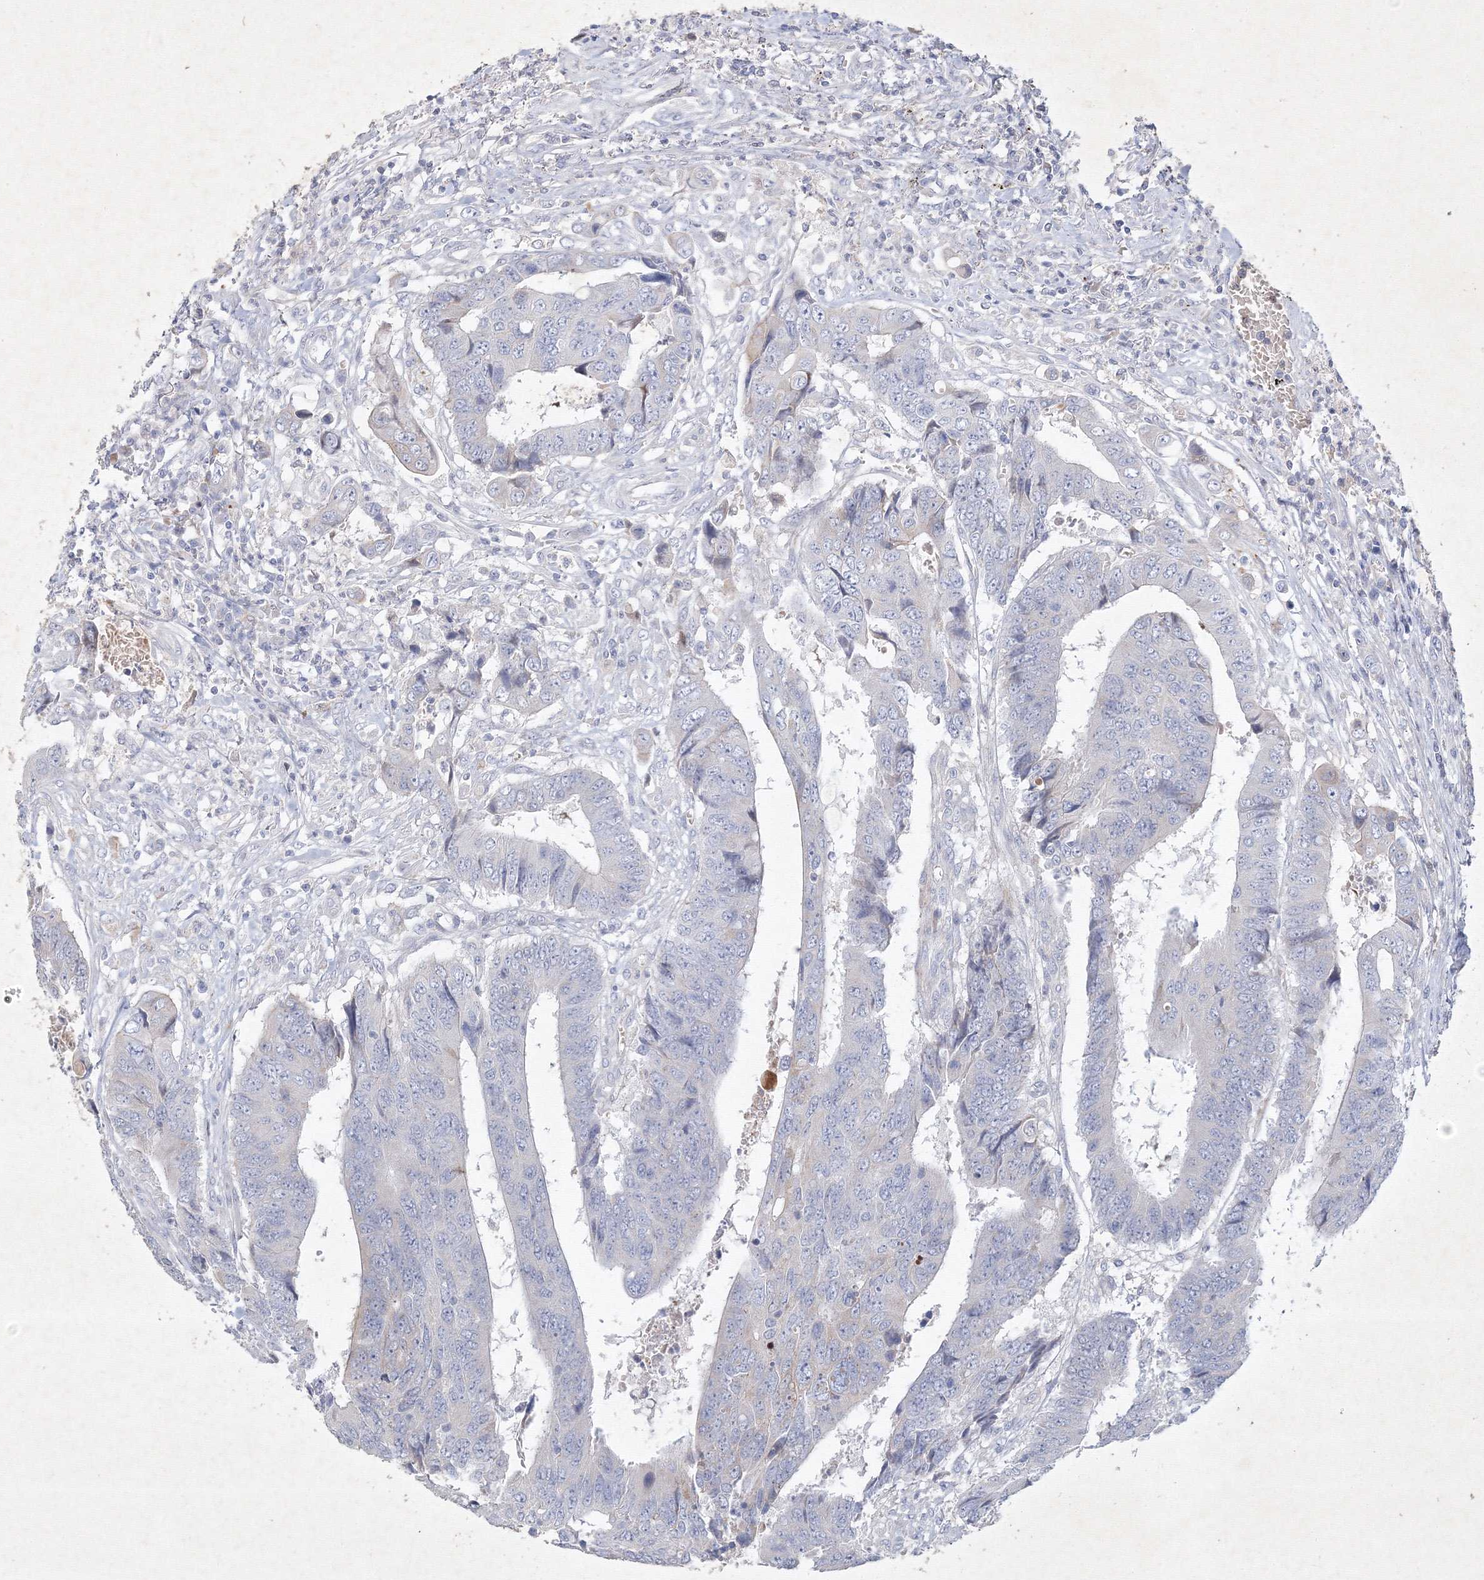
{"staining": {"intensity": "negative", "quantity": "none", "location": "none"}, "tissue": "colorectal cancer", "cell_type": "Tumor cells", "image_type": "cancer", "snomed": [{"axis": "morphology", "description": "Adenocarcinoma, NOS"}, {"axis": "topography", "description": "Rectum"}], "caption": "IHC image of colorectal adenocarcinoma stained for a protein (brown), which demonstrates no staining in tumor cells. (DAB immunohistochemistry visualized using brightfield microscopy, high magnification).", "gene": "CXXC4", "patient": {"sex": "male", "age": 84}}